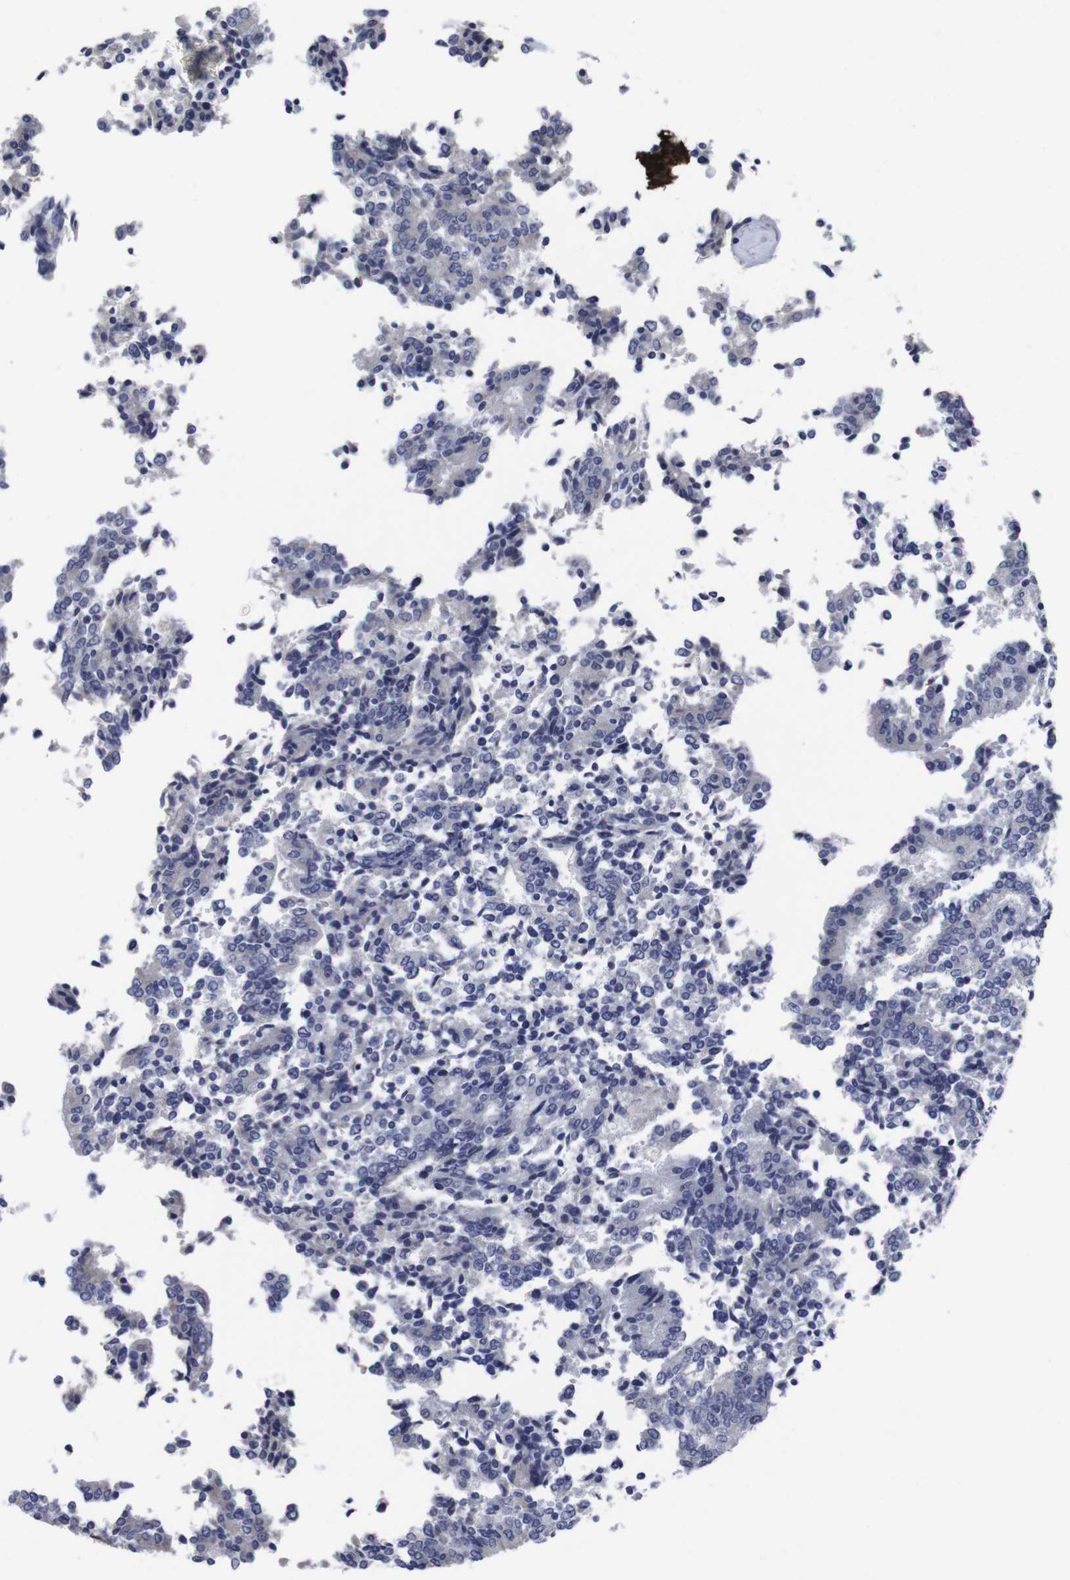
{"staining": {"intensity": "negative", "quantity": "none", "location": "none"}, "tissue": "prostate cancer", "cell_type": "Tumor cells", "image_type": "cancer", "snomed": [{"axis": "morphology", "description": "Normal tissue, NOS"}, {"axis": "morphology", "description": "Adenocarcinoma, High grade"}, {"axis": "topography", "description": "Prostate"}, {"axis": "topography", "description": "Seminal veicle"}], "caption": "High magnification brightfield microscopy of prostate high-grade adenocarcinoma stained with DAB (3,3'-diaminobenzidine) (brown) and counterstained with hematoxylin (blue): tumor cells show no significant positivity. (DAB immunohistochemistry (IHC) with hematoxylin counter stain).", "gene": "SNCG", "patient": {"sex": "male", "age": 55}}